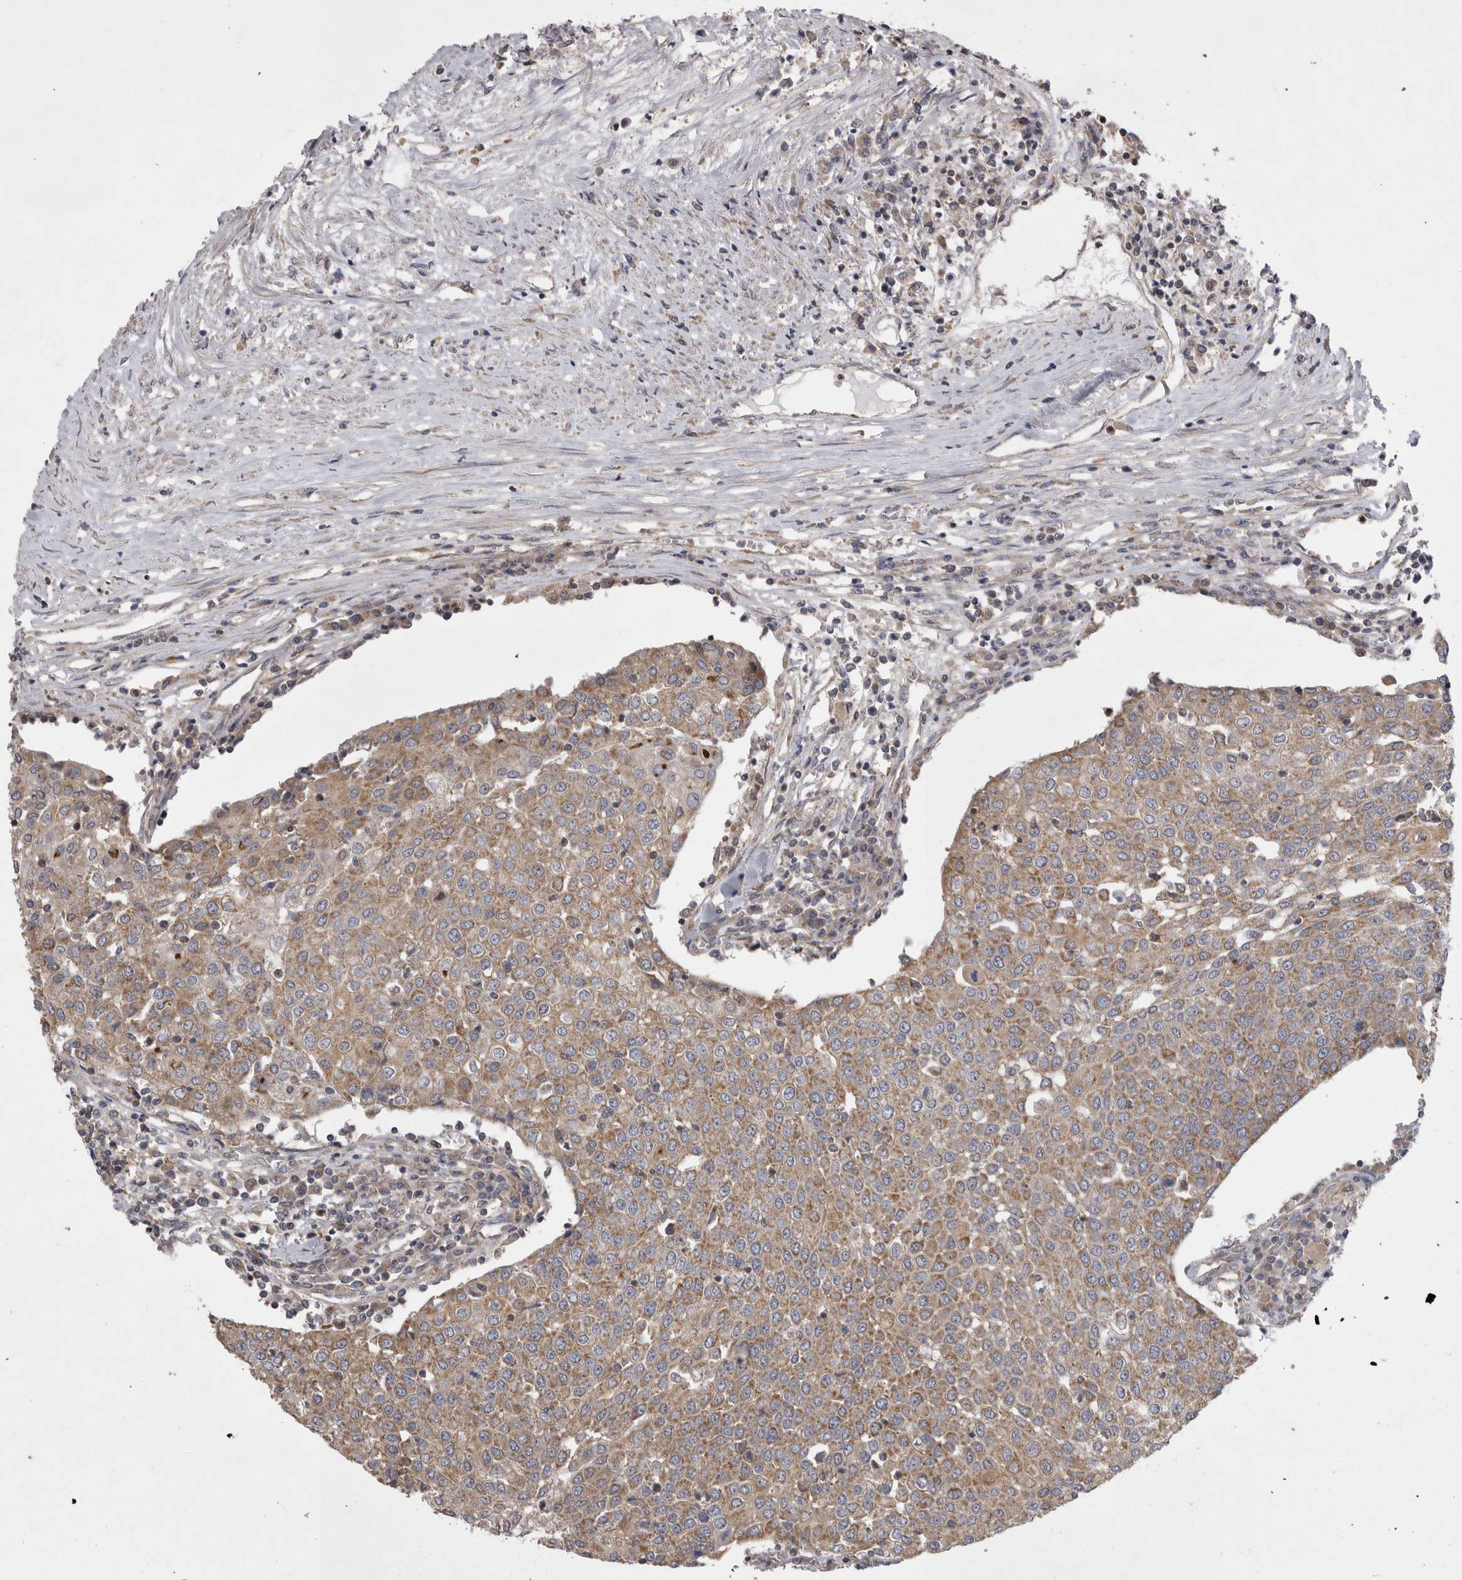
{"staining": {"intensity": "weak", "quantity": ">75%", "location": "cytoplasmic/membranous"}, "tissue": "urothelial cancer", "cell_type": "Tumor cells", "image_type": "cancer", "snomed": [{"axis": "morphology", "description": "Urothelial carcinoma, High grade"}, {"axis": "topography", "description": "Urinary bladder"}], "caption": "Immunohistochemical staining of human urothelial carcinoma (high-grade) demonstrates low levels of weak cytoplasmic/membranous expression in approximately >75% of tumor cells.", "gene": "TSPOAP1", "patient": {"sex": "female", "age": 85}}